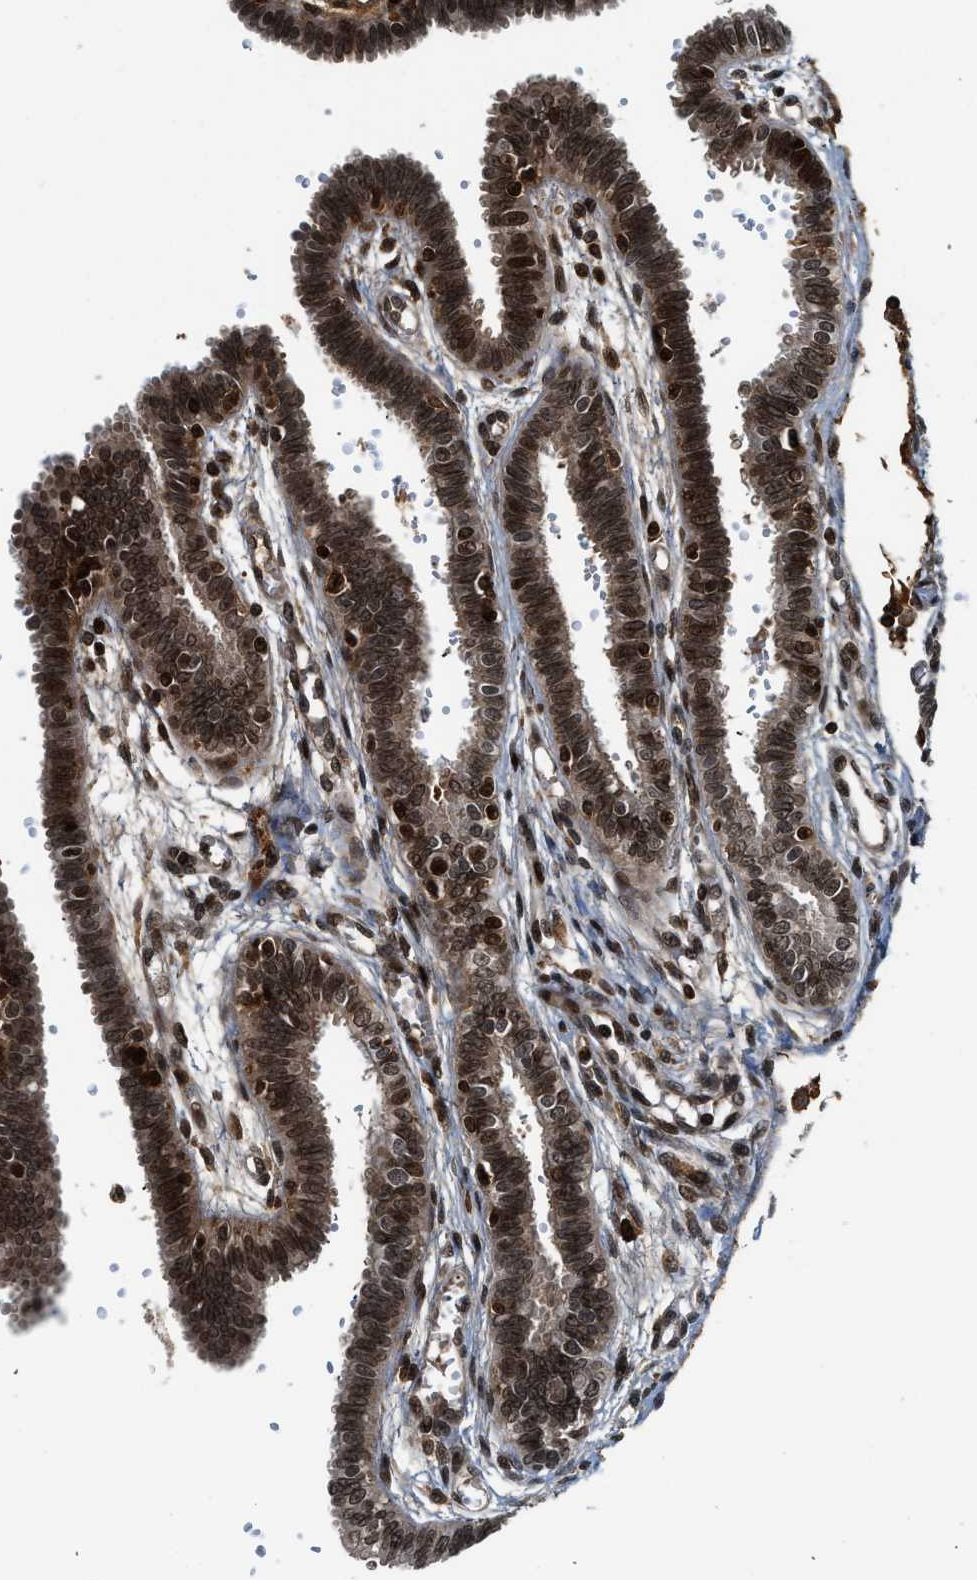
{"staining": {"intensity": "strong", "quantity": ">75%", "location": "cytoplasmic/membranous,nuclear"}, "tissue": "fallopian tube", "cell_type": "Glandular cells", "image_type": "normal", "snomed": [{"axis": "morphology", "description": "Normal tissue, NOS"}, {"axis": "topography", "description": "Fallopian tube"}], "caption": "An image of human fallopian tube stained for a protein demonstrates strong cytoplasmic/membranous,nuclear brown staining in glandular cells. The staining is performed using DAB brown chromogen to label protein expression. The nuclei are counter-stained blue using hematoxylin.", "gene": "MDM2", "patient": {"sex": "female", "age": 32}}